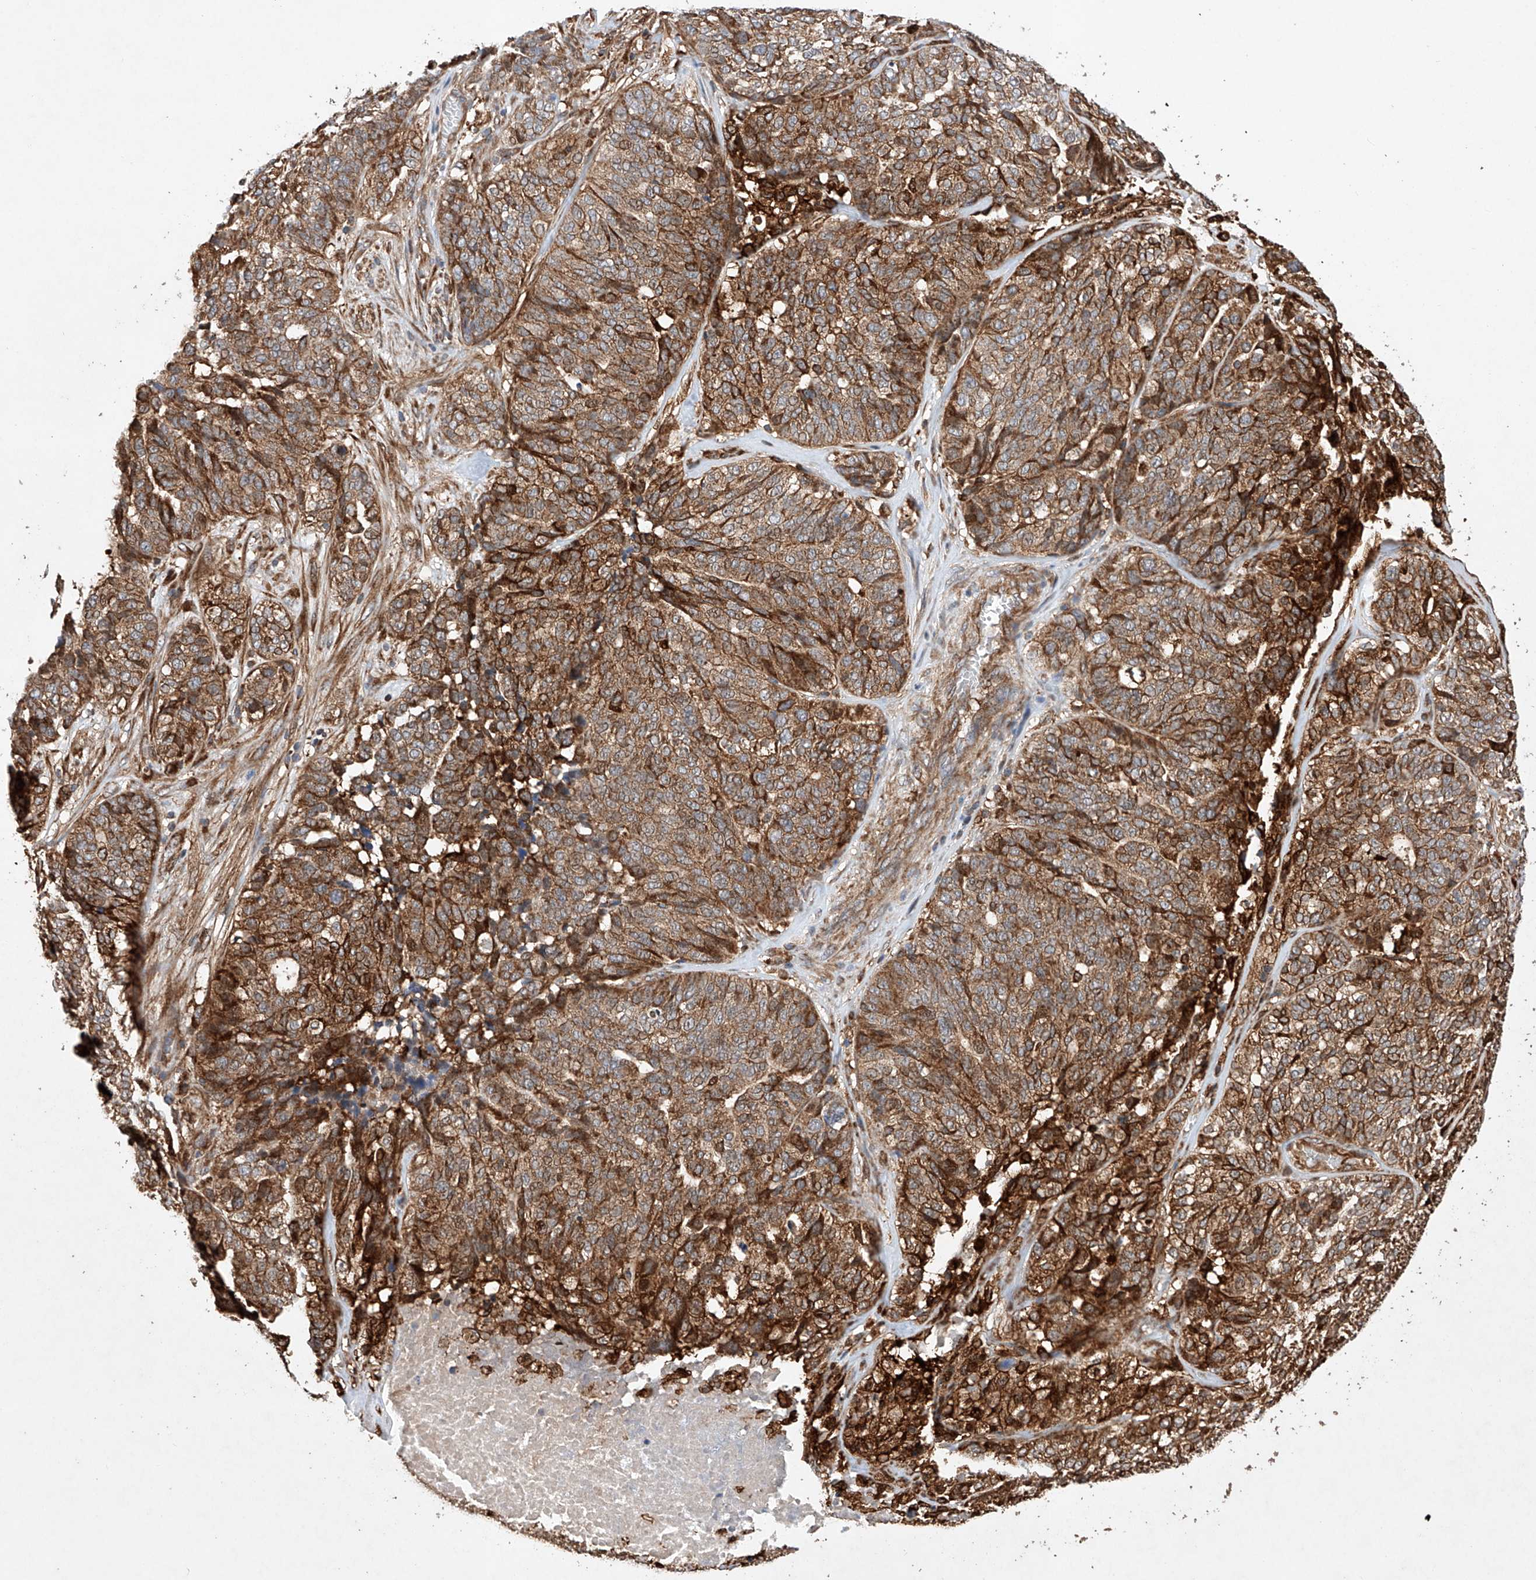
{"staining": {"intensity": "strong", "quantity": ">75%", "location": "cytoplasmic/membranous"}, "tissue": "ovarian cancer", "cell_type": "Tumor cells", "image_type": "cancer", "snomed": [{"axis": "morphology", "description": "Cystadenocarcinoma, serous, NOS"}, {"axis": "topography", "description": "Ovary"}], "caption": "Brown immunohistochemical staining in human ovarian cancer demonstrates strong cytoplasmic/membranous expression in approximately >75% of tumor cells. (DAB (3,3'-diaminobenzidine) = brown stain, brightfield microscopy at high magnification).", "gene": "TIMM23", "patient": {"sex": "female", "age": 59}}